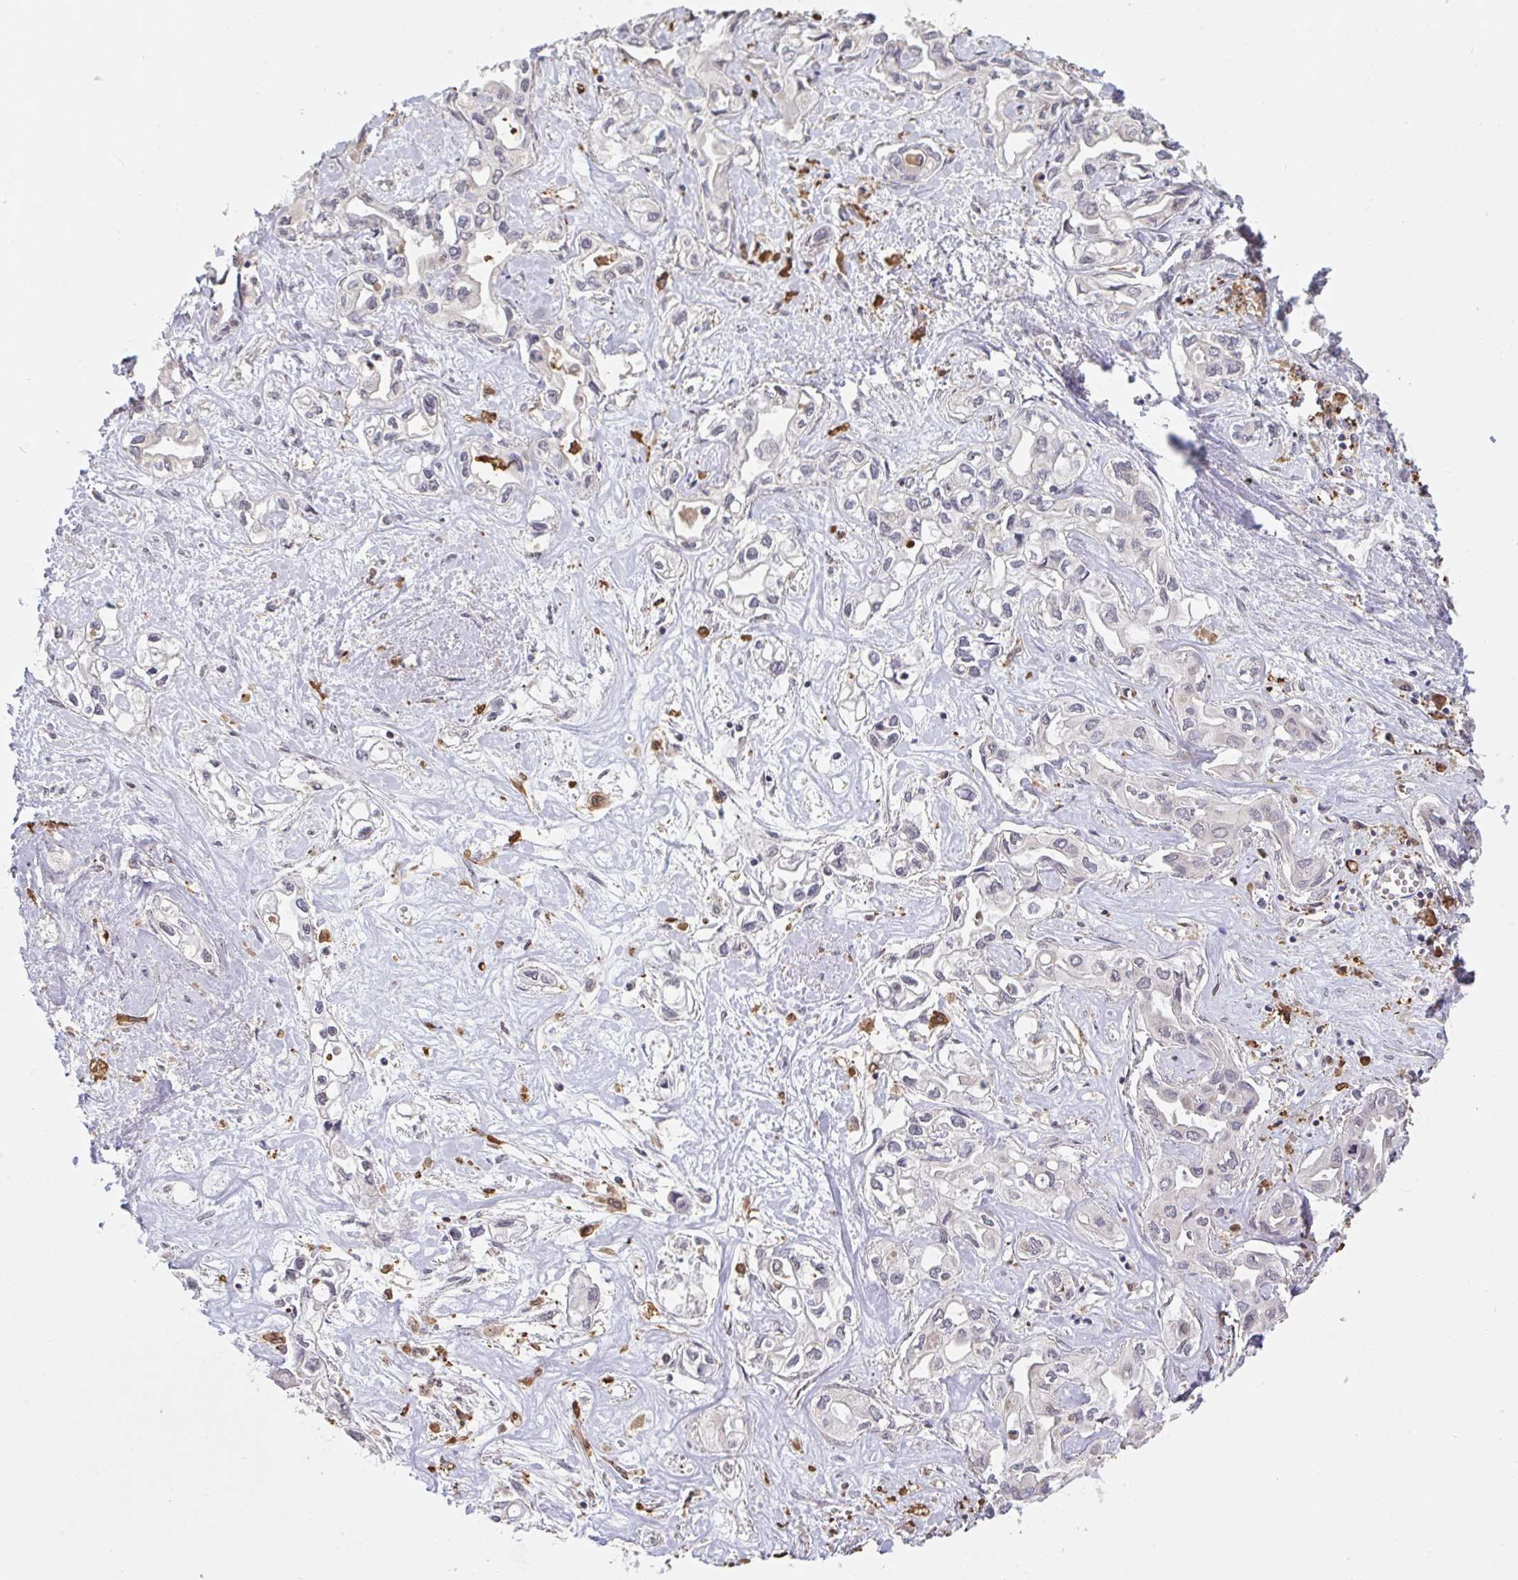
{"staining": {"intensity": "negative", "quantity": "none", "location": "none"}, "tissue": "liver cancer", "cell_type": "Tumor cells", "image_type": "cancer", "snomed": [{"axis": "morphology", "description": "Cholangiocarcinoma"}, {"axis": "topography", "description": "Liver"}], "caption": "Image shows no protein expression in tumor cells of cholangiocarcinoma (liver) tissue. (DAB (3,3'-diaminobenzidine) immunohistochemistry visualized using brightfield microscopy, high magnification).", "gene": "SAP30", "patient": {"sex": "female", "age": 64}}